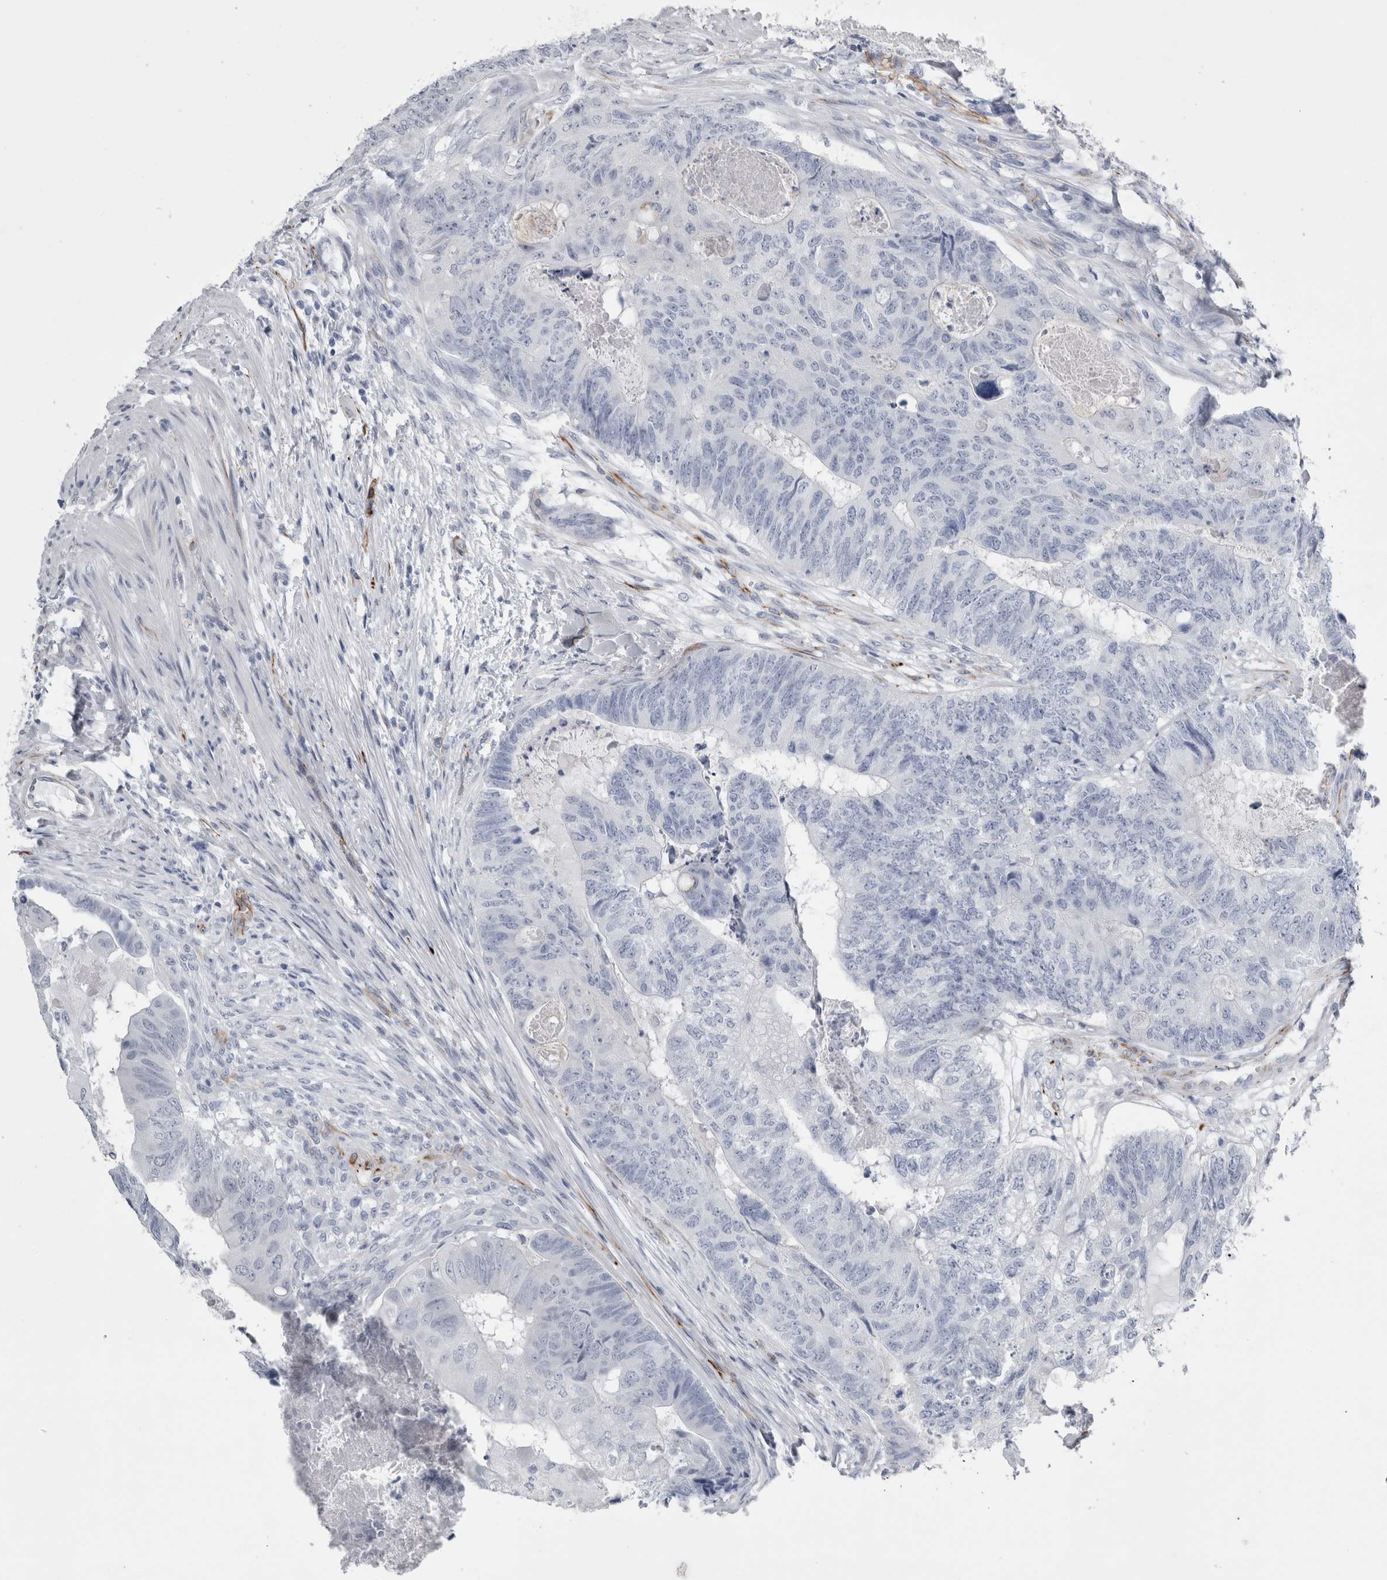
{"staining": {"intensity": "negative", "quantity": "none", "location": "none"}, "tissue": "colorectal cancer", "cell_type": "Tumor cells", "image_type": "cancer", "snomed": [{"axis": "morphology", "description": "Adenocarcinoma, NOS"}, {"axis": "topography", "description": "Colon"}], "caption": "Colorectal cancer (adenocarcinoma) was stained to show a protein in brown. There is no significant expression in tumor cells. (Stains: DAB IHC with hematoxylin counter stain, Microscopy: brightfield microscopy at high magnification).", "gene": "VWDE", "patient": {"sex": "female", "age": 67}}